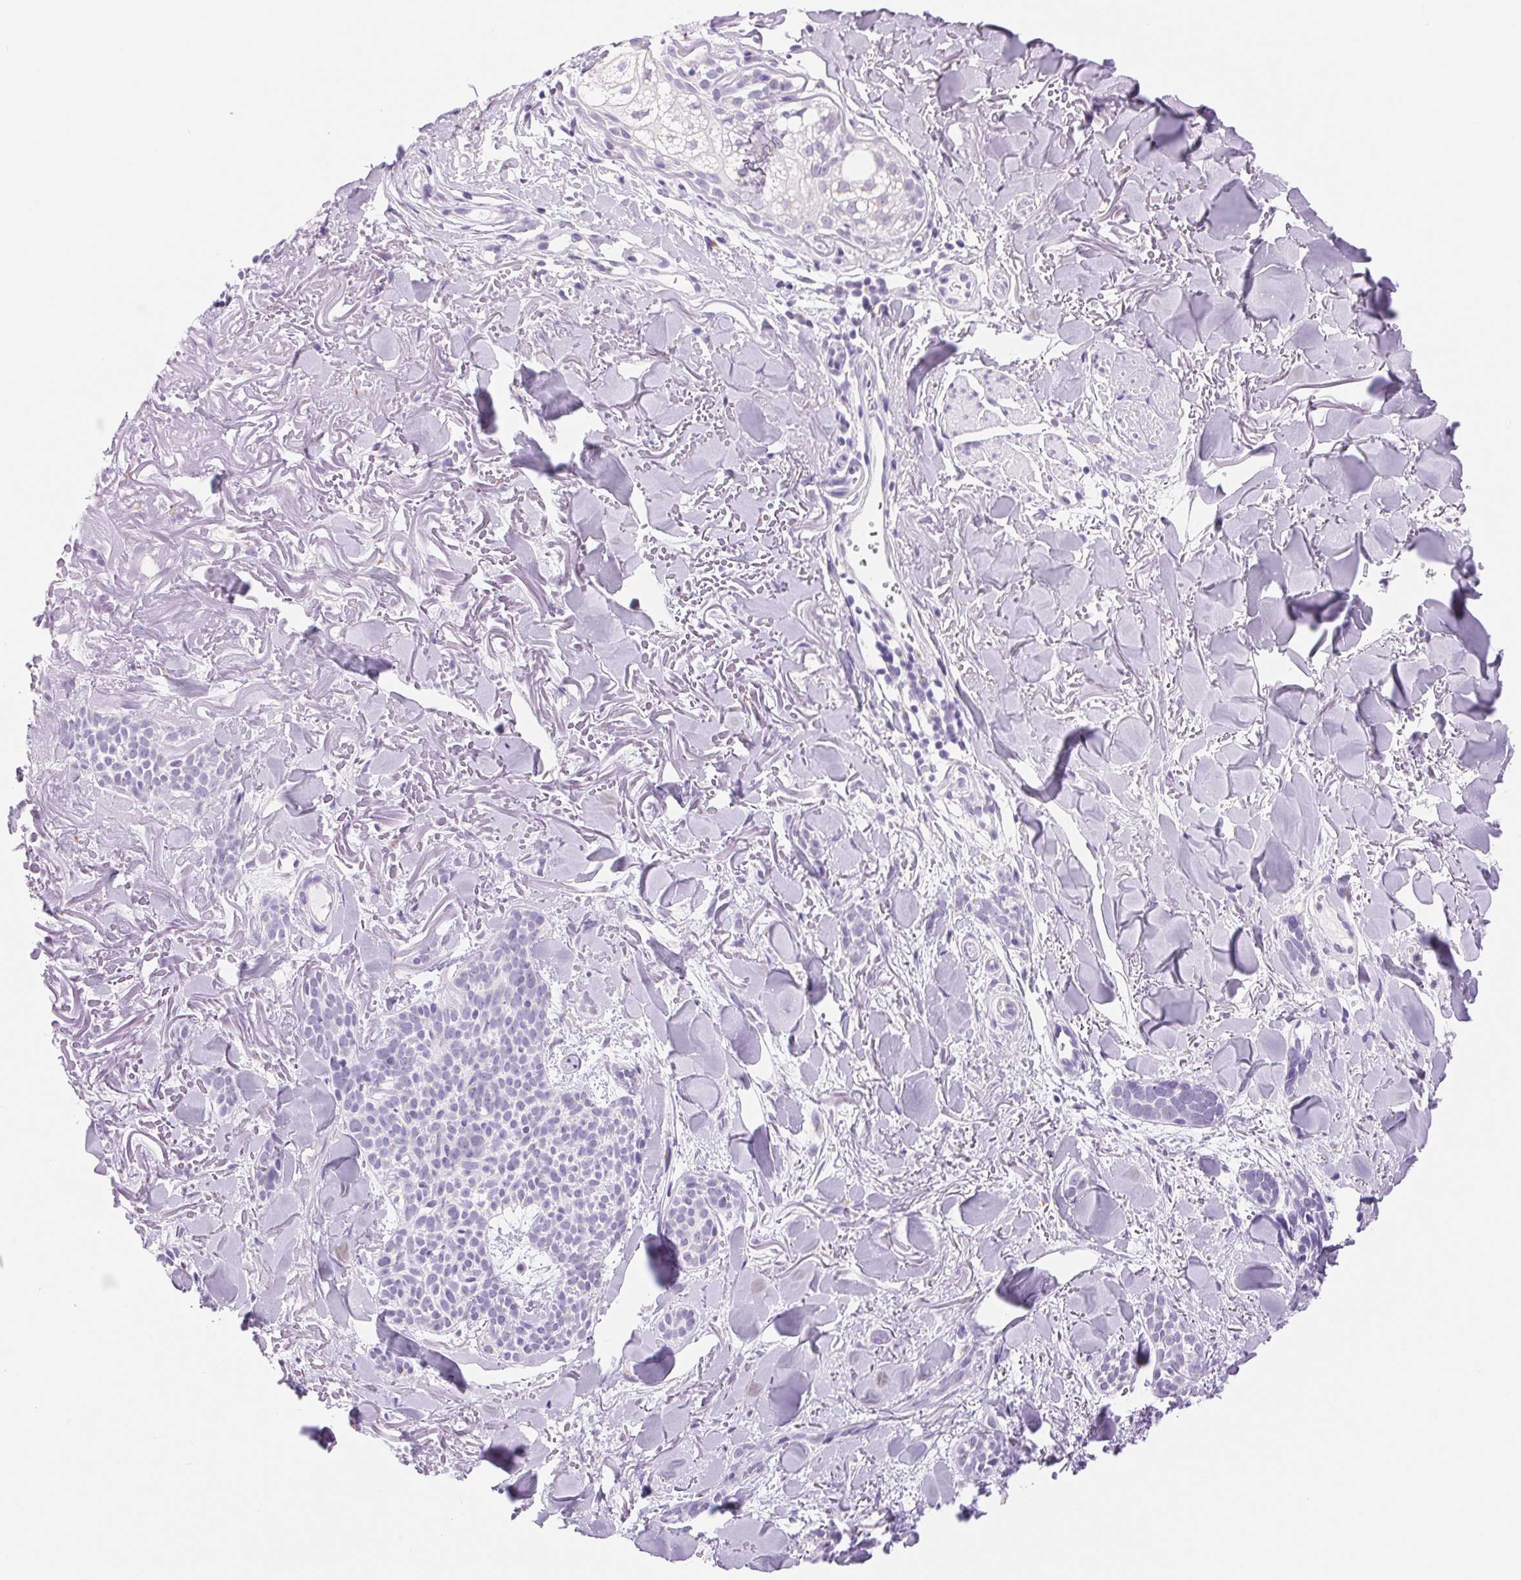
{"staining": {"intensity": "negative", "quantity": "none", "location": "none"}, "tissue": "skin cancer", "cell_type": "Tumor cells", "image_type": "cancer", "snomed": [{"axis": "morphology", "description": "Basal cell carcinoma"}, {"axis": "morphology", "description": "BCC, high aggressive"}, {"axis": "topography", "description": "Skin"}], "caption": "An IHC micrograph of skin cancer (bcc,  high aggressive) is shown. There is no staining in tumor cells of skin cancer (bcc,  high aggressive). The staining is performed using DAB (3,3'-diaminobenzidine) brown chromogen with nuclei counter-stained in using hematoxylin.", "gene": "SERPINB3", "patient": {"sex": "female", "age": 86}}